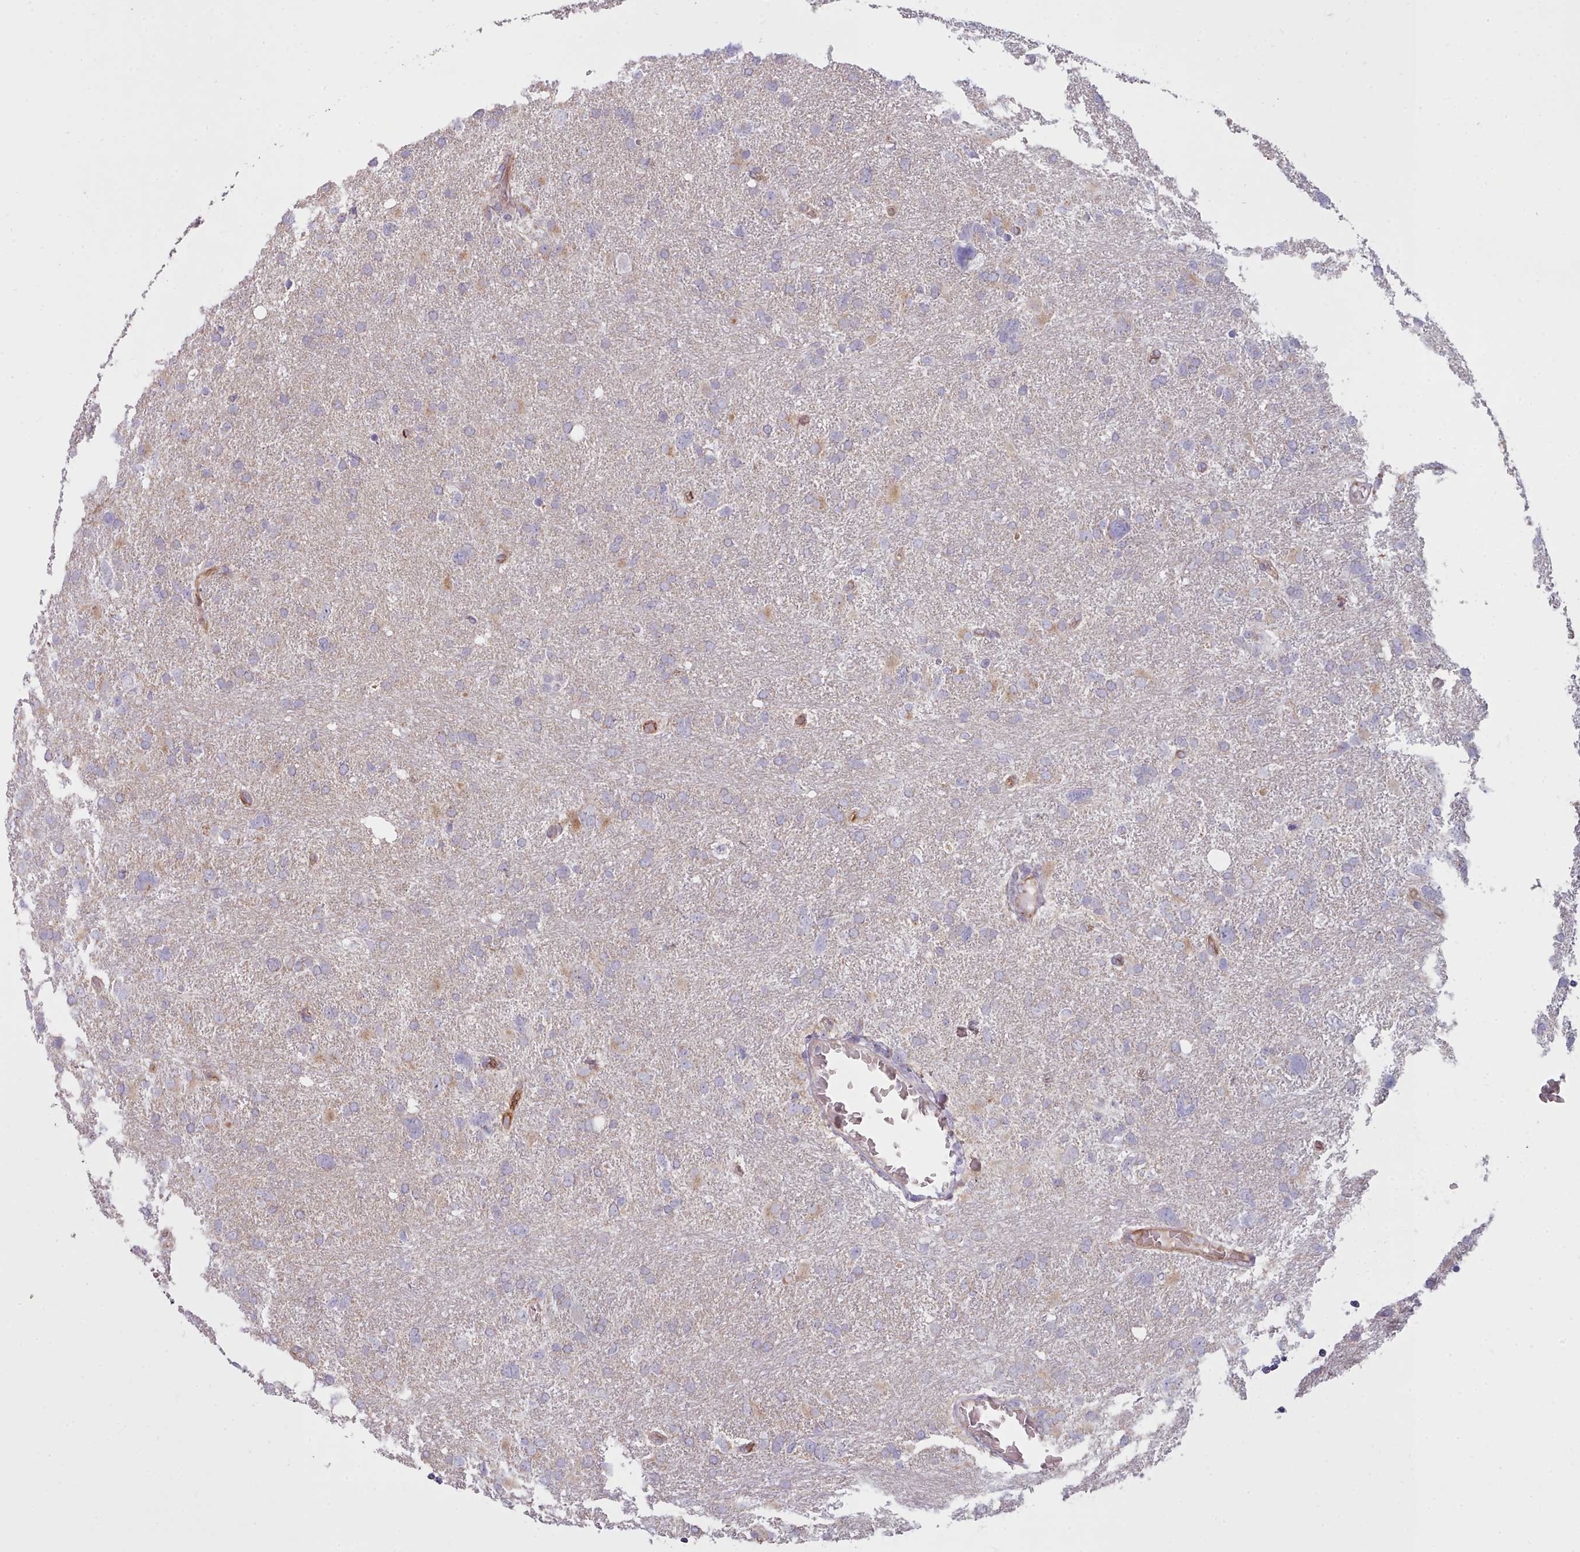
{"staining": {"intensity": "negative", "quantity": "none", "location": "none"}, "tissue": "glioma", "cell_type": "Tumor cells", "image_type": "cancer", "snomed": [{"axis": "morphology", "description": "Glioma, malignant, High grade"}, {"axis": "topography", "description": "Brain"}], "caption": "The histopathology image shows no staining of tumor cells in malignant high-grade glioma.", "gene": "SLC52A3", "patient": {"sex": "male", "age": 61}}